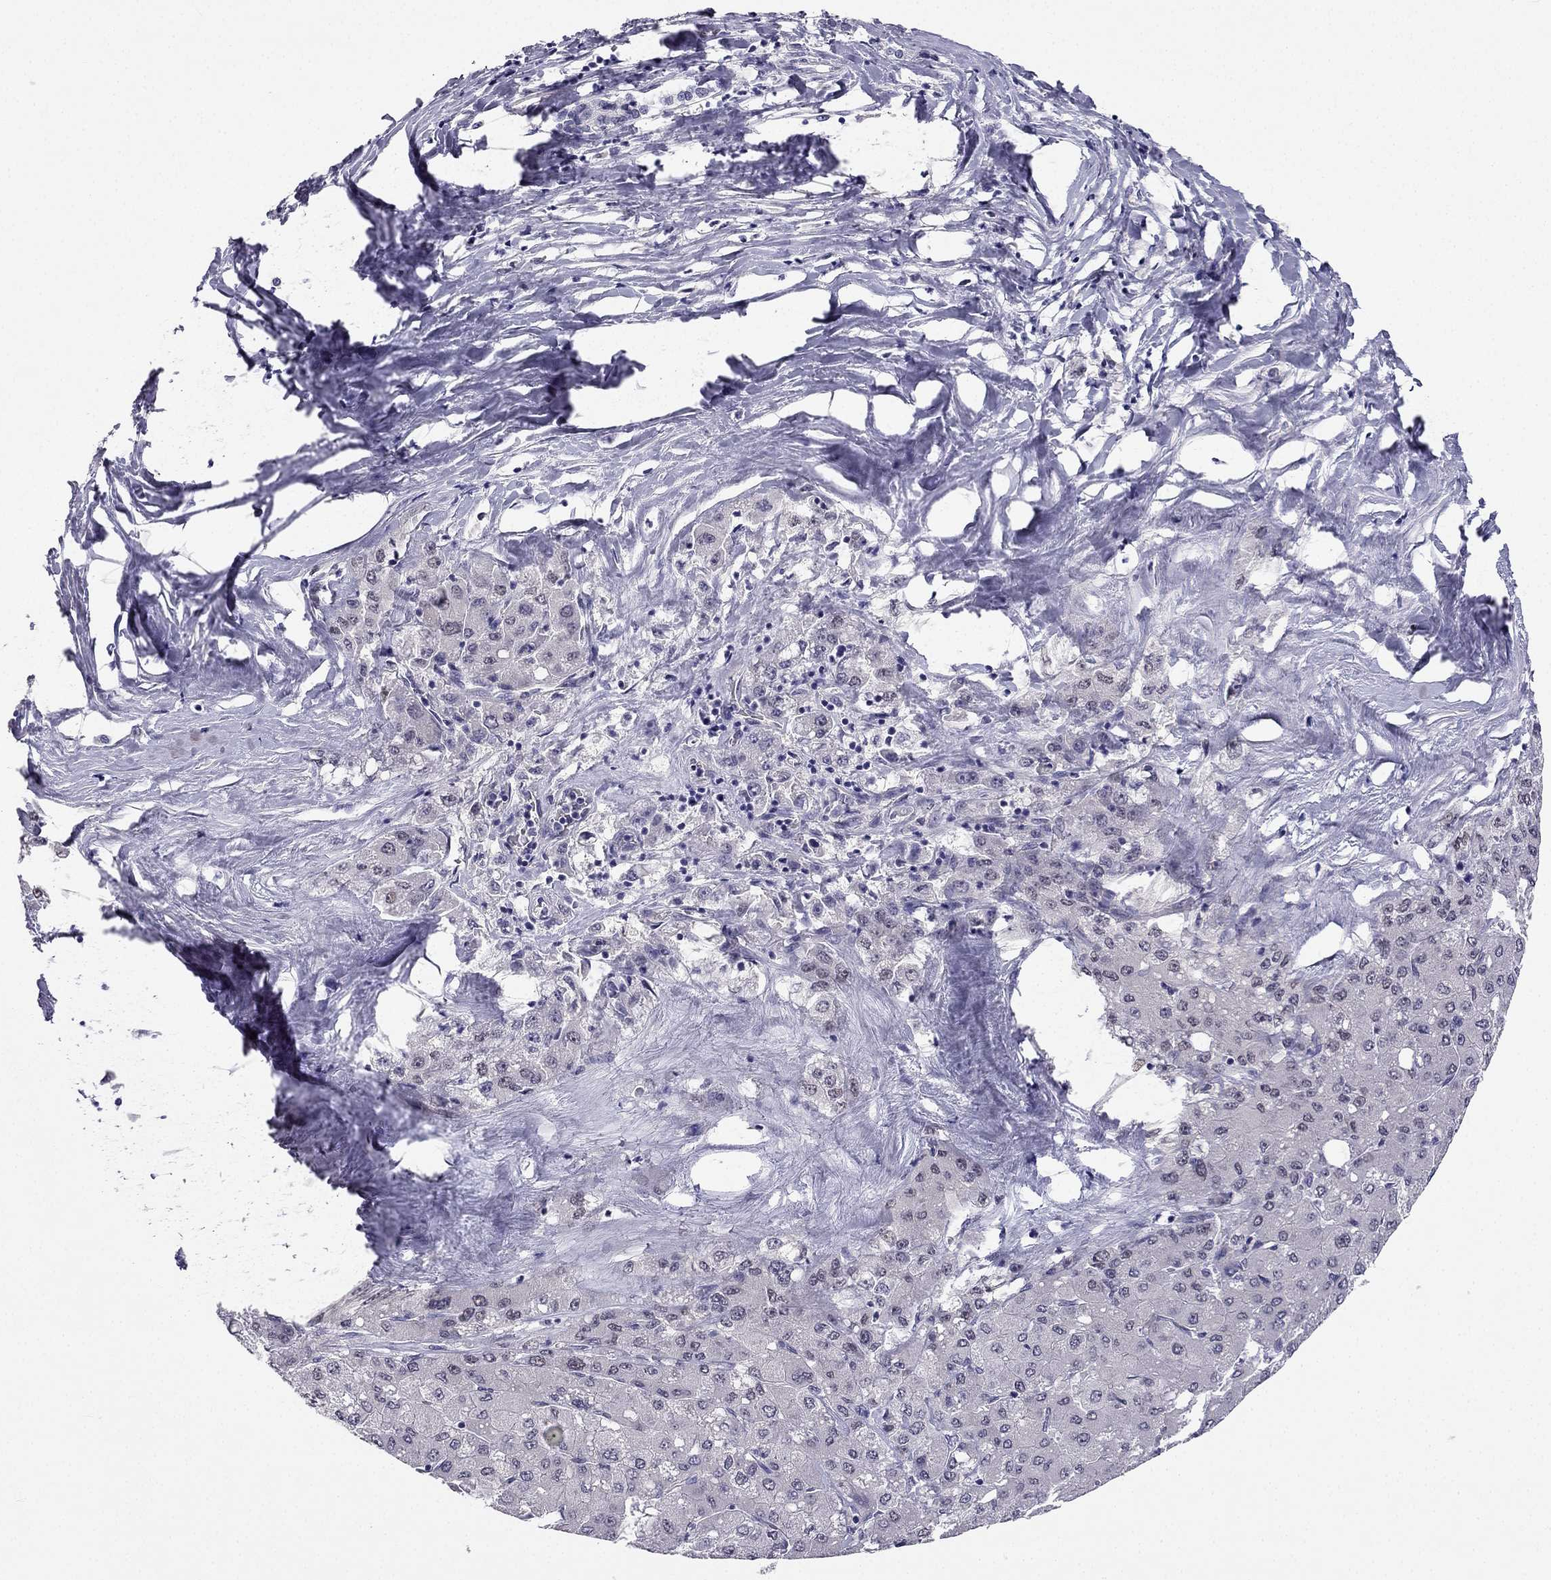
{"staining": {"intensity": "negative", "quantity": "none", "location": "none"}, "tissue": "liver cancer", "cell_type": "Tumor cells", "image_type": "cancer", "snomed": [{"axis": "morphology", "description": "Carcinoma, Hepatocellular, NOS"}, {"axis": "topography", "description": "Liver"}], "caption": "DAB (3,3'-diaminobenzidine) immunohistochemical staining of hepatocellular carcinoma (liver) demonstrates no significant expression in tumor cells.", "gene": "C16orf89", "patient": {"sex": "male", "age": 40}}